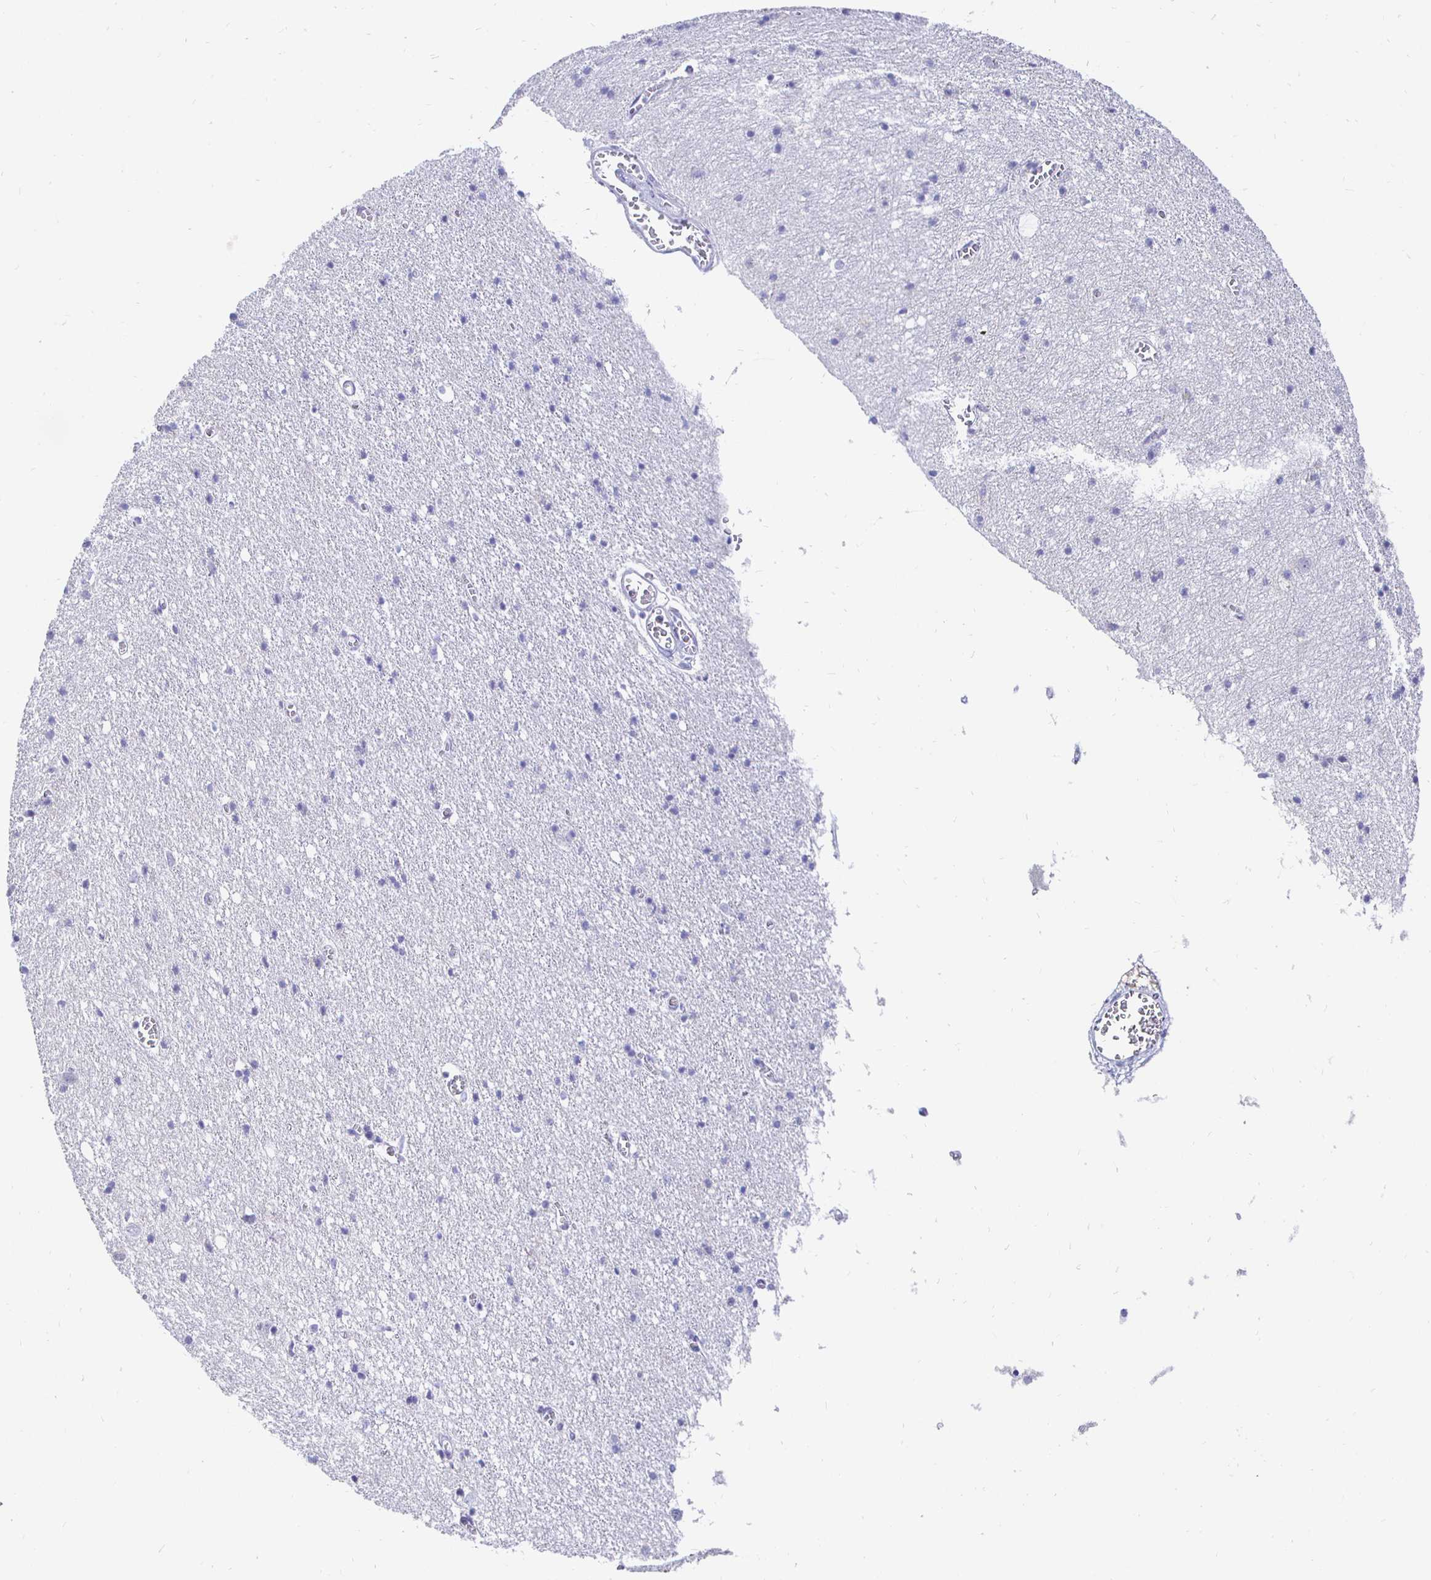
{"staining": {"intensity": "negative", "quantity": "none", "location": "none"}, "tissue": "cerebral cortex", "cell_type": "Endothelial cells", "image_type": "normal", "snomed": [{"axis": "morphology", "description": "Normal tissue, NOS"}, {"axis": "topography", "description": "Cerebral cortex"}], "caption": "Immunohistochemistry (IHC) of unremarkable cerebral cortex shows no expression in endothelial cells. (DAB (3,3'-diaminobenzidine) immunohistochemistry with hematoxylin counter stain).", "gene": "CR2", "patient": {"sex": "male", "age": 70}}